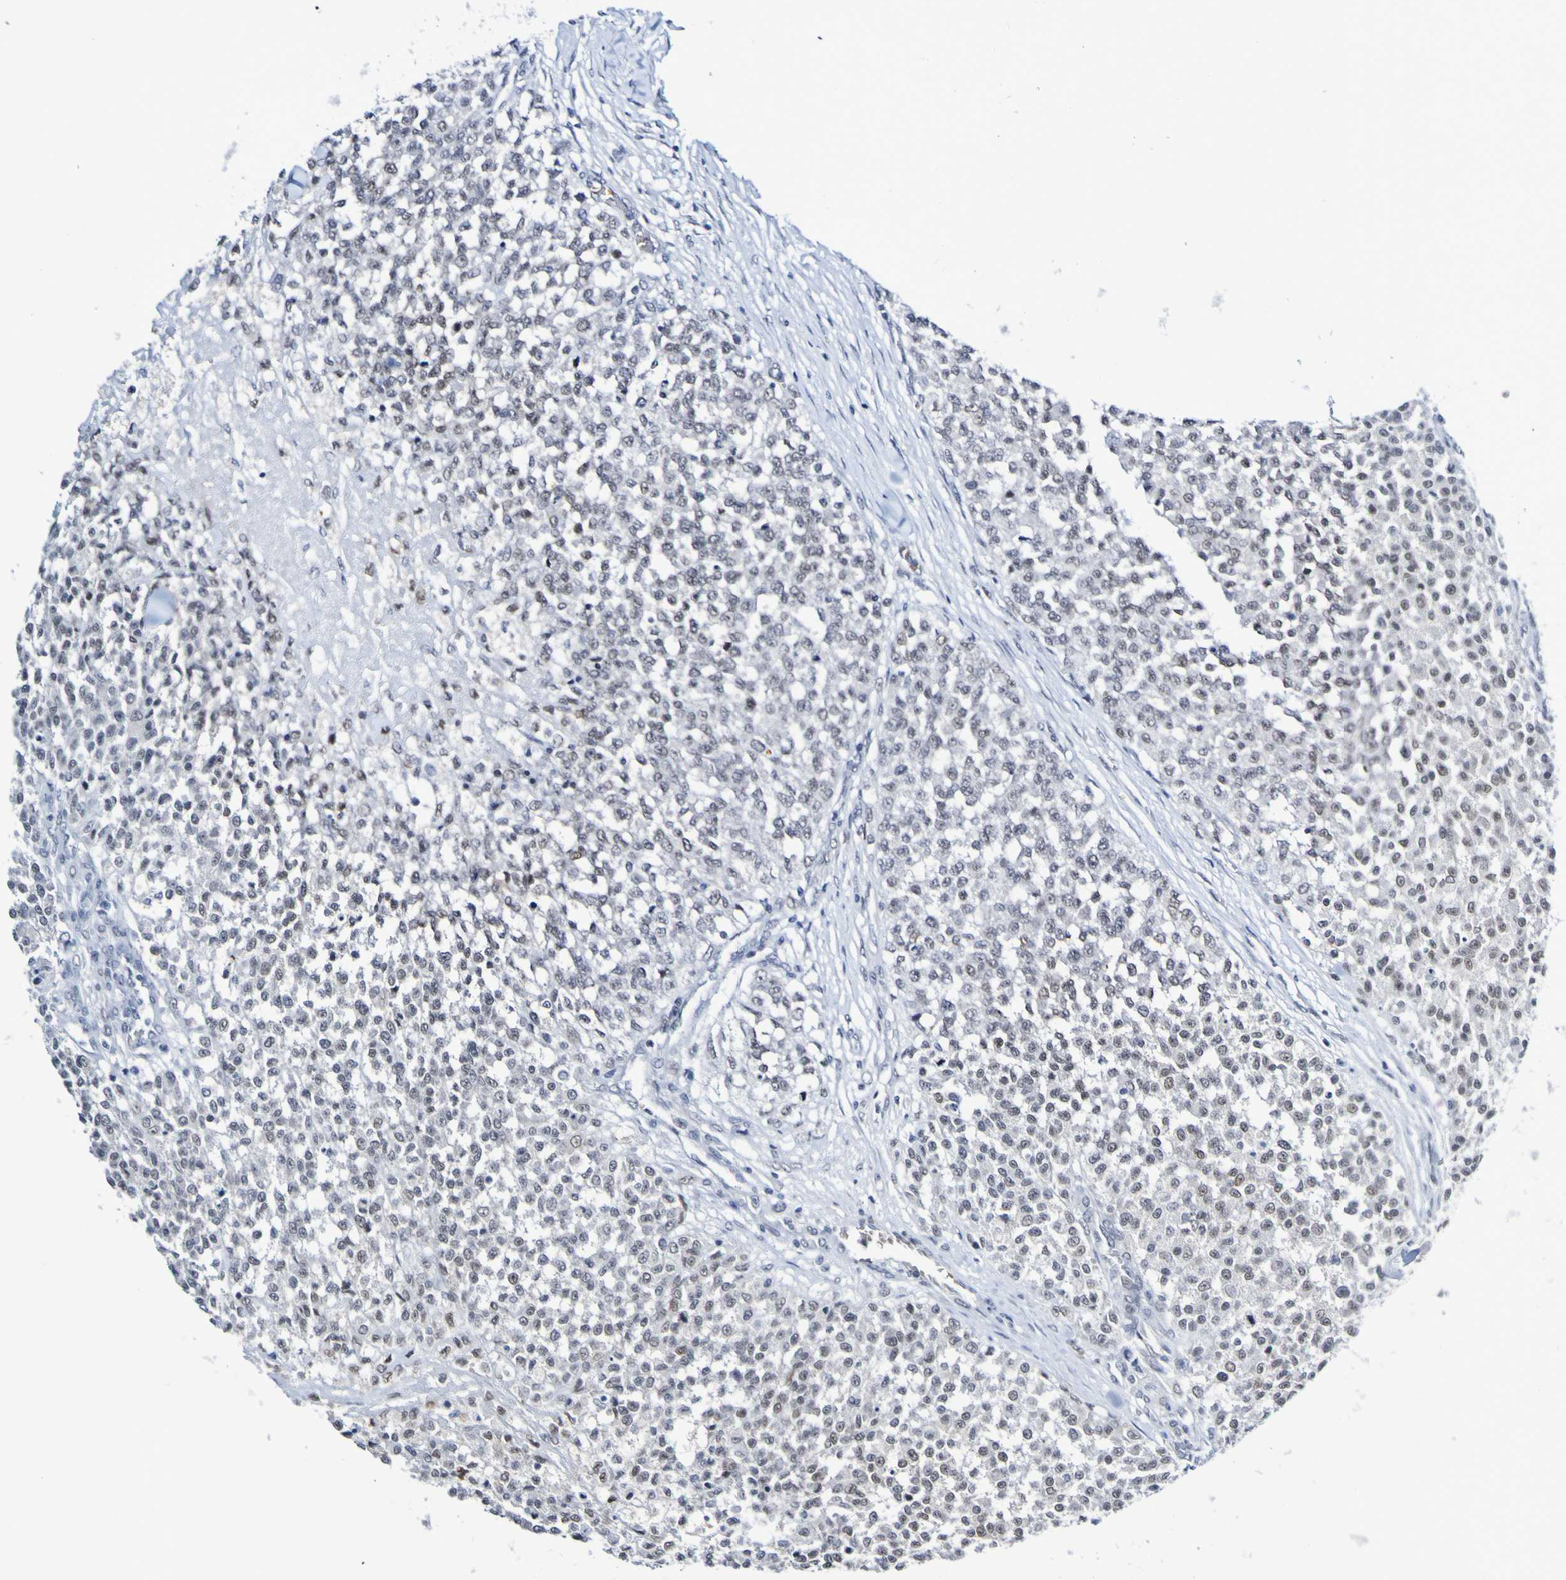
{"staining": {"intensity": "weak", "quantity": "<25%", "location": "nuclear"}, "tissue": "testis cancer", "cell_type": "Tumor cells", "image_type": "cancer", "snomed": [{"axis": "morphology", "description": "Seminoma, NOS"}, {"axis": "topography", "description": "Testis"}], "caption": "There is no significant expression in tumor cells of seminoma (testis).", "gene": "PCGF1", "patient": {"sex": "male", "age": 59}}